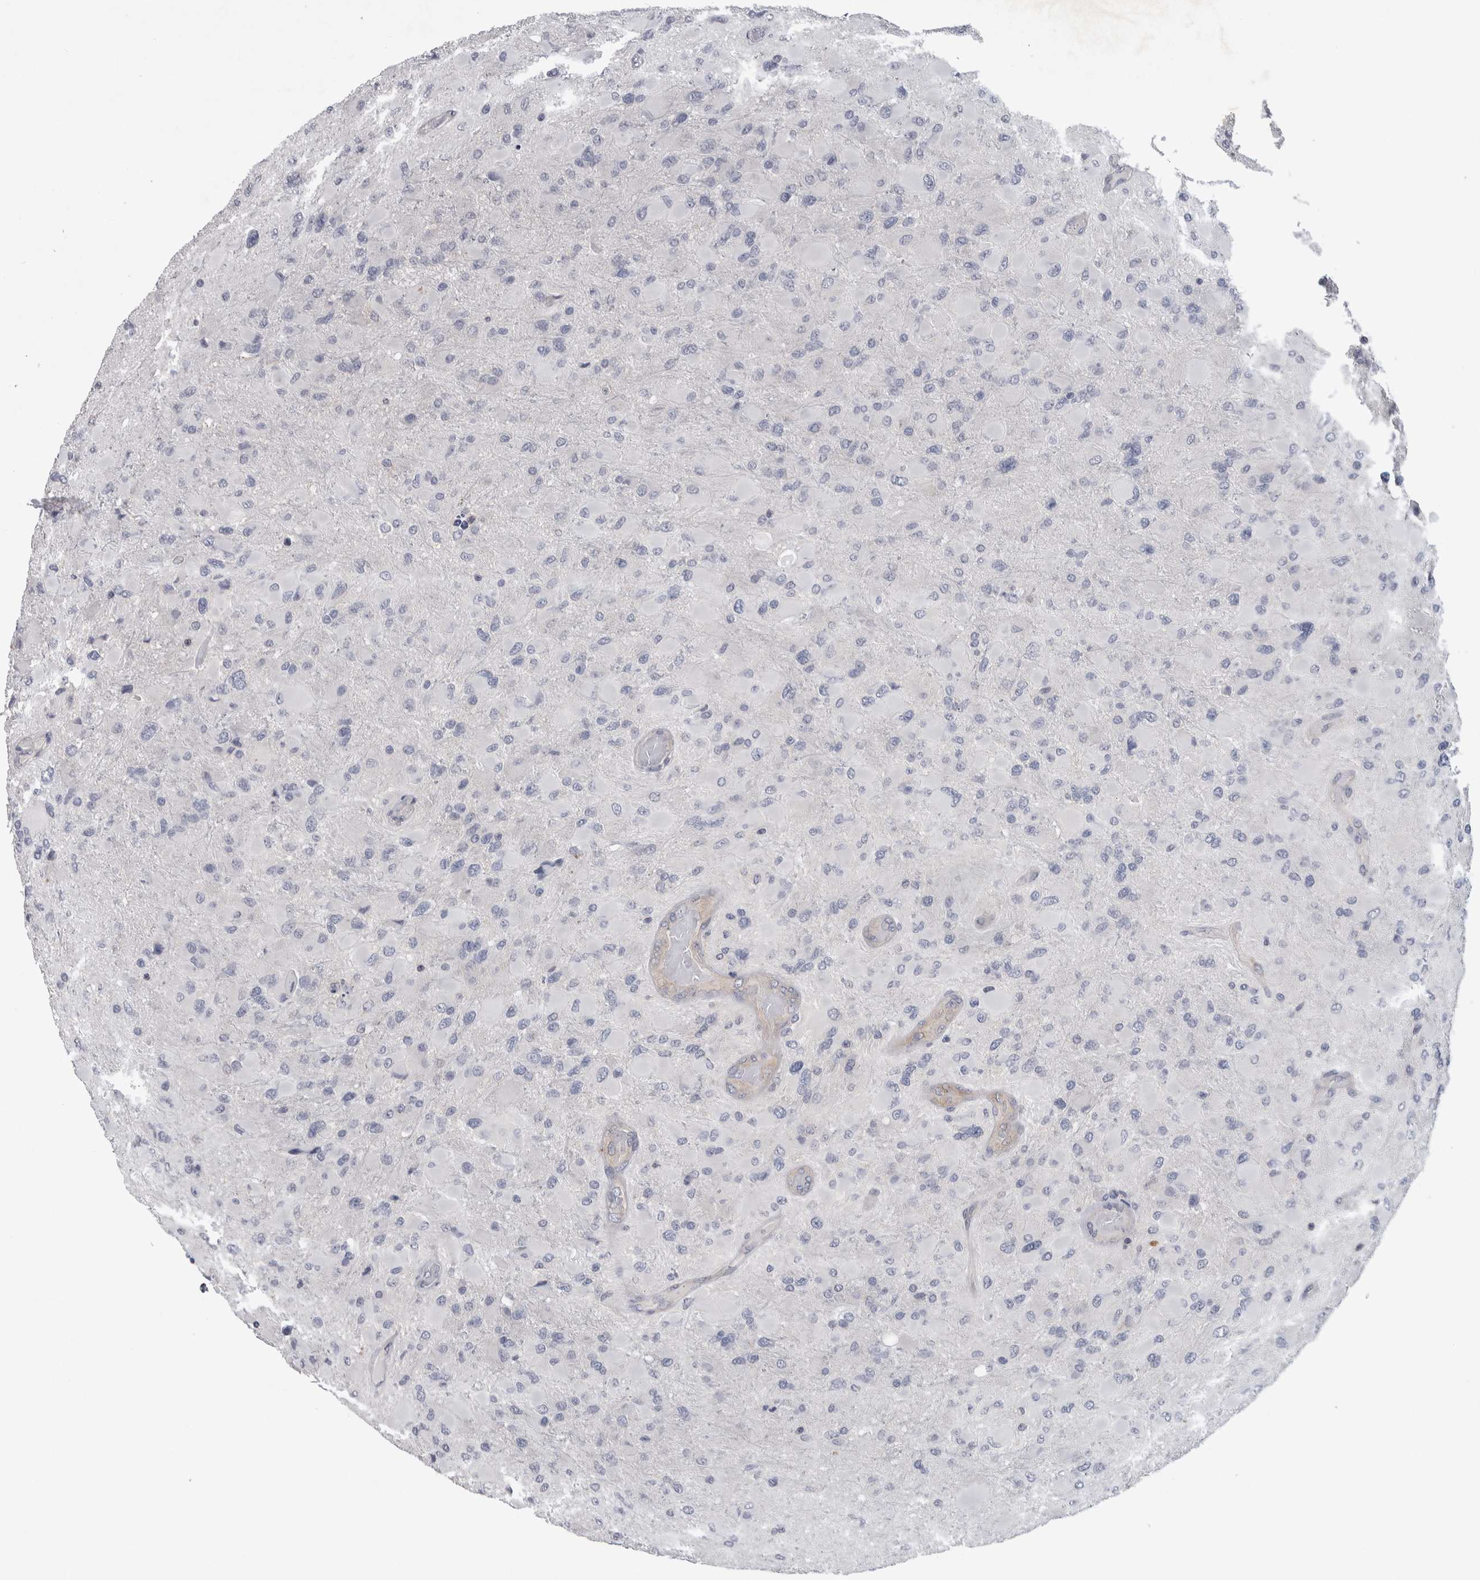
{"staining": {"intensity": "negative", "quantity": "none", "location": "none"}, "tissue": "glioma", "cell_type": "Tumor cells", "image_type": "cancer", "snomed": [{"axis": "morphology", "description": "Glioma, malignant, High grade"}, {"axis": "topography", "description": "Cerebral cortex"}], "caption": "High power microscopy histopathology image of an IHC image of malignant glioma (high-grade), revealing no significant staining in tumor cells. The staining is performed using DAB brown chromogen with nuclei counter-stained in using hematoxylin.", "gene": "NFKB2", "patient": {"sex": "female", "age": 36}}